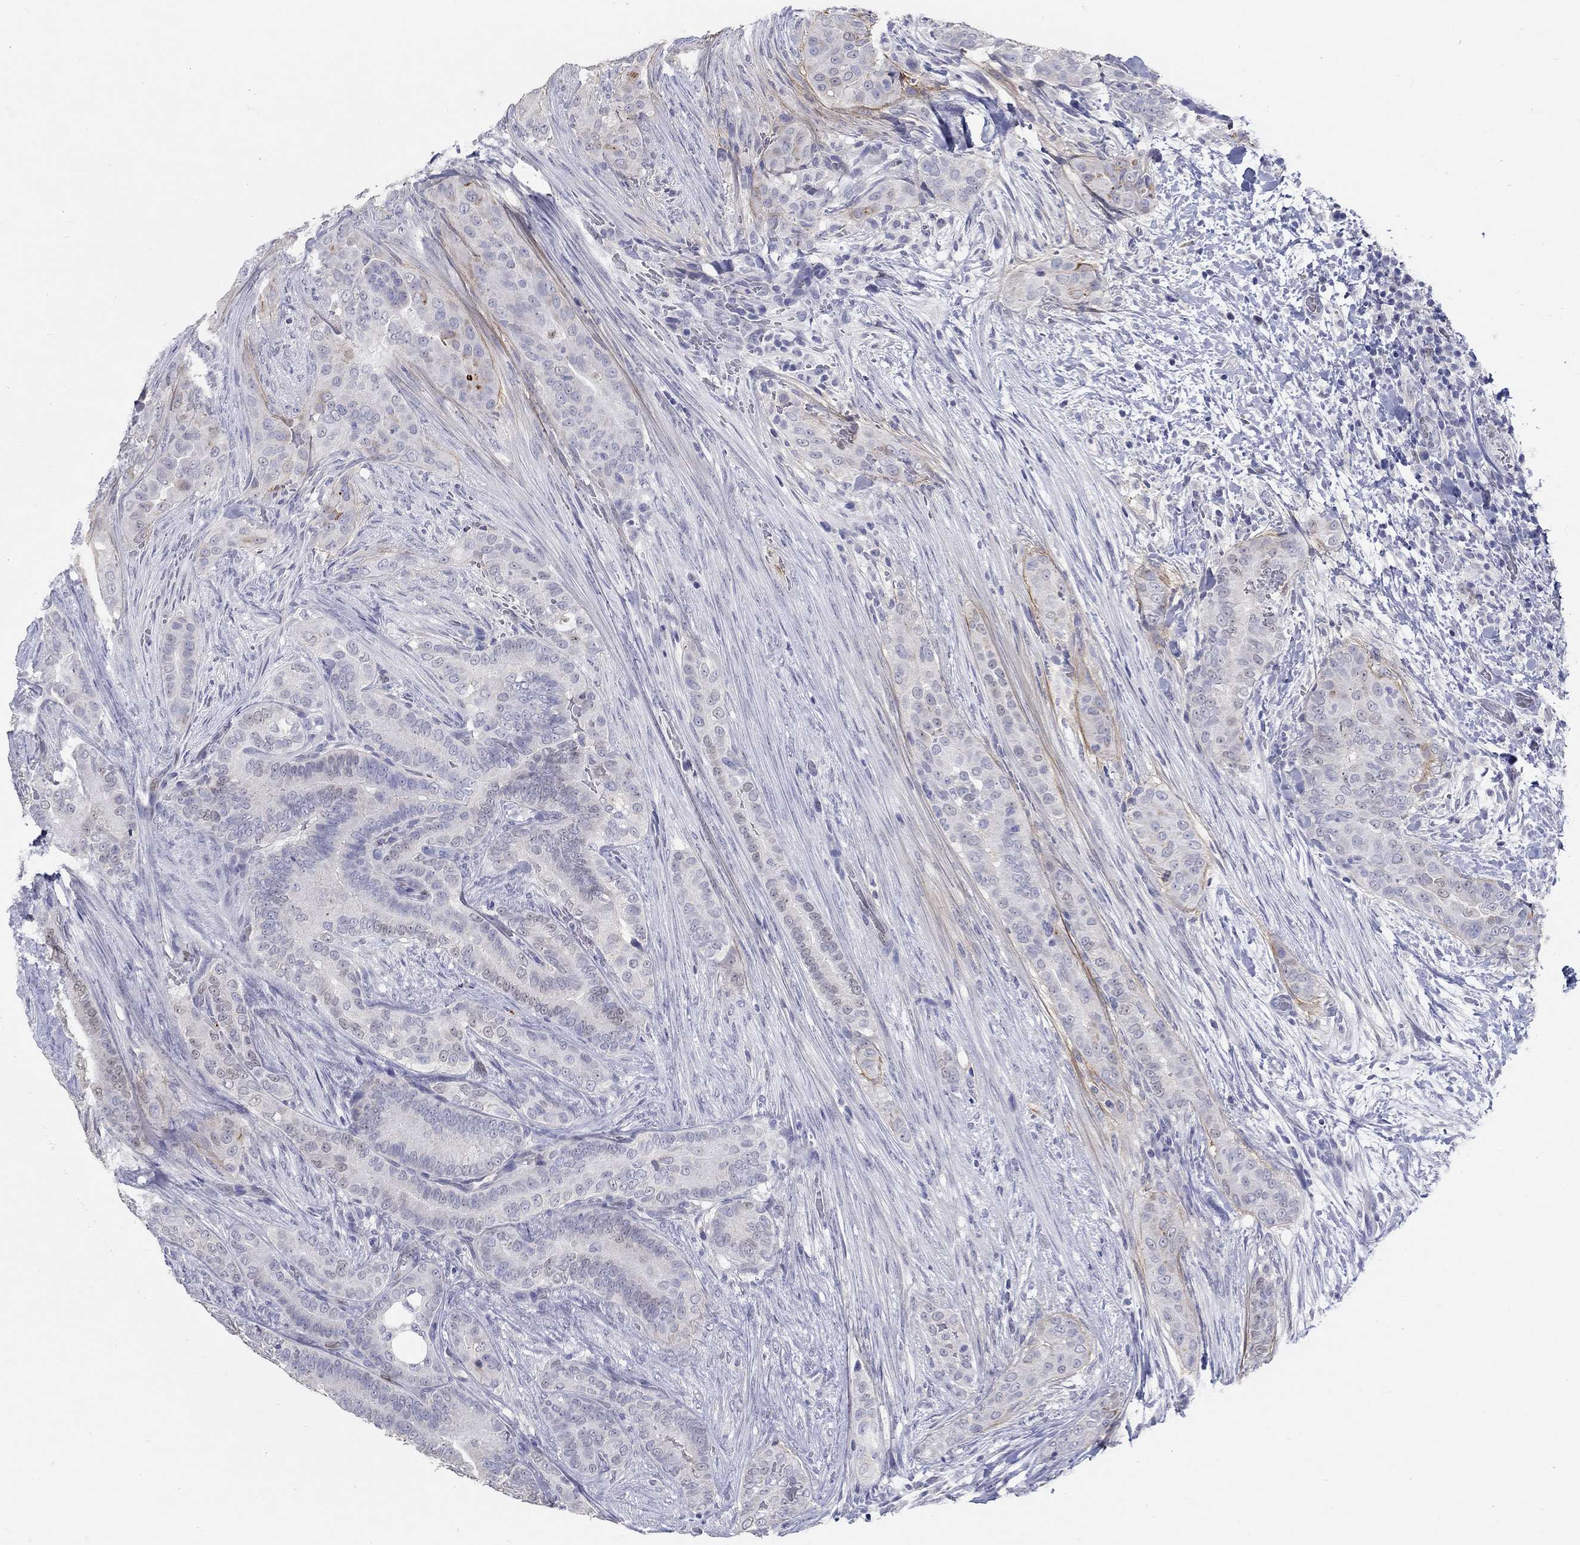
{"staining": {"intensity": "negative", "quantity": "none", "location": "none"}, "tissue": "thyroid cancer", "cell_type": "Tumor cells", "image_type": "cancer", "snomed": [{"axis": "morphology", "description": "Papillary adenocarcinoma, NOS"}, {"axis": "topography", "description": "Thyroid gland"}], "caption": "Tumor cells show no significant staining in thyroid papillary adenocarcinoma.", "gene": "FGF2", "patient": {"sex": "male", "age": 61}}